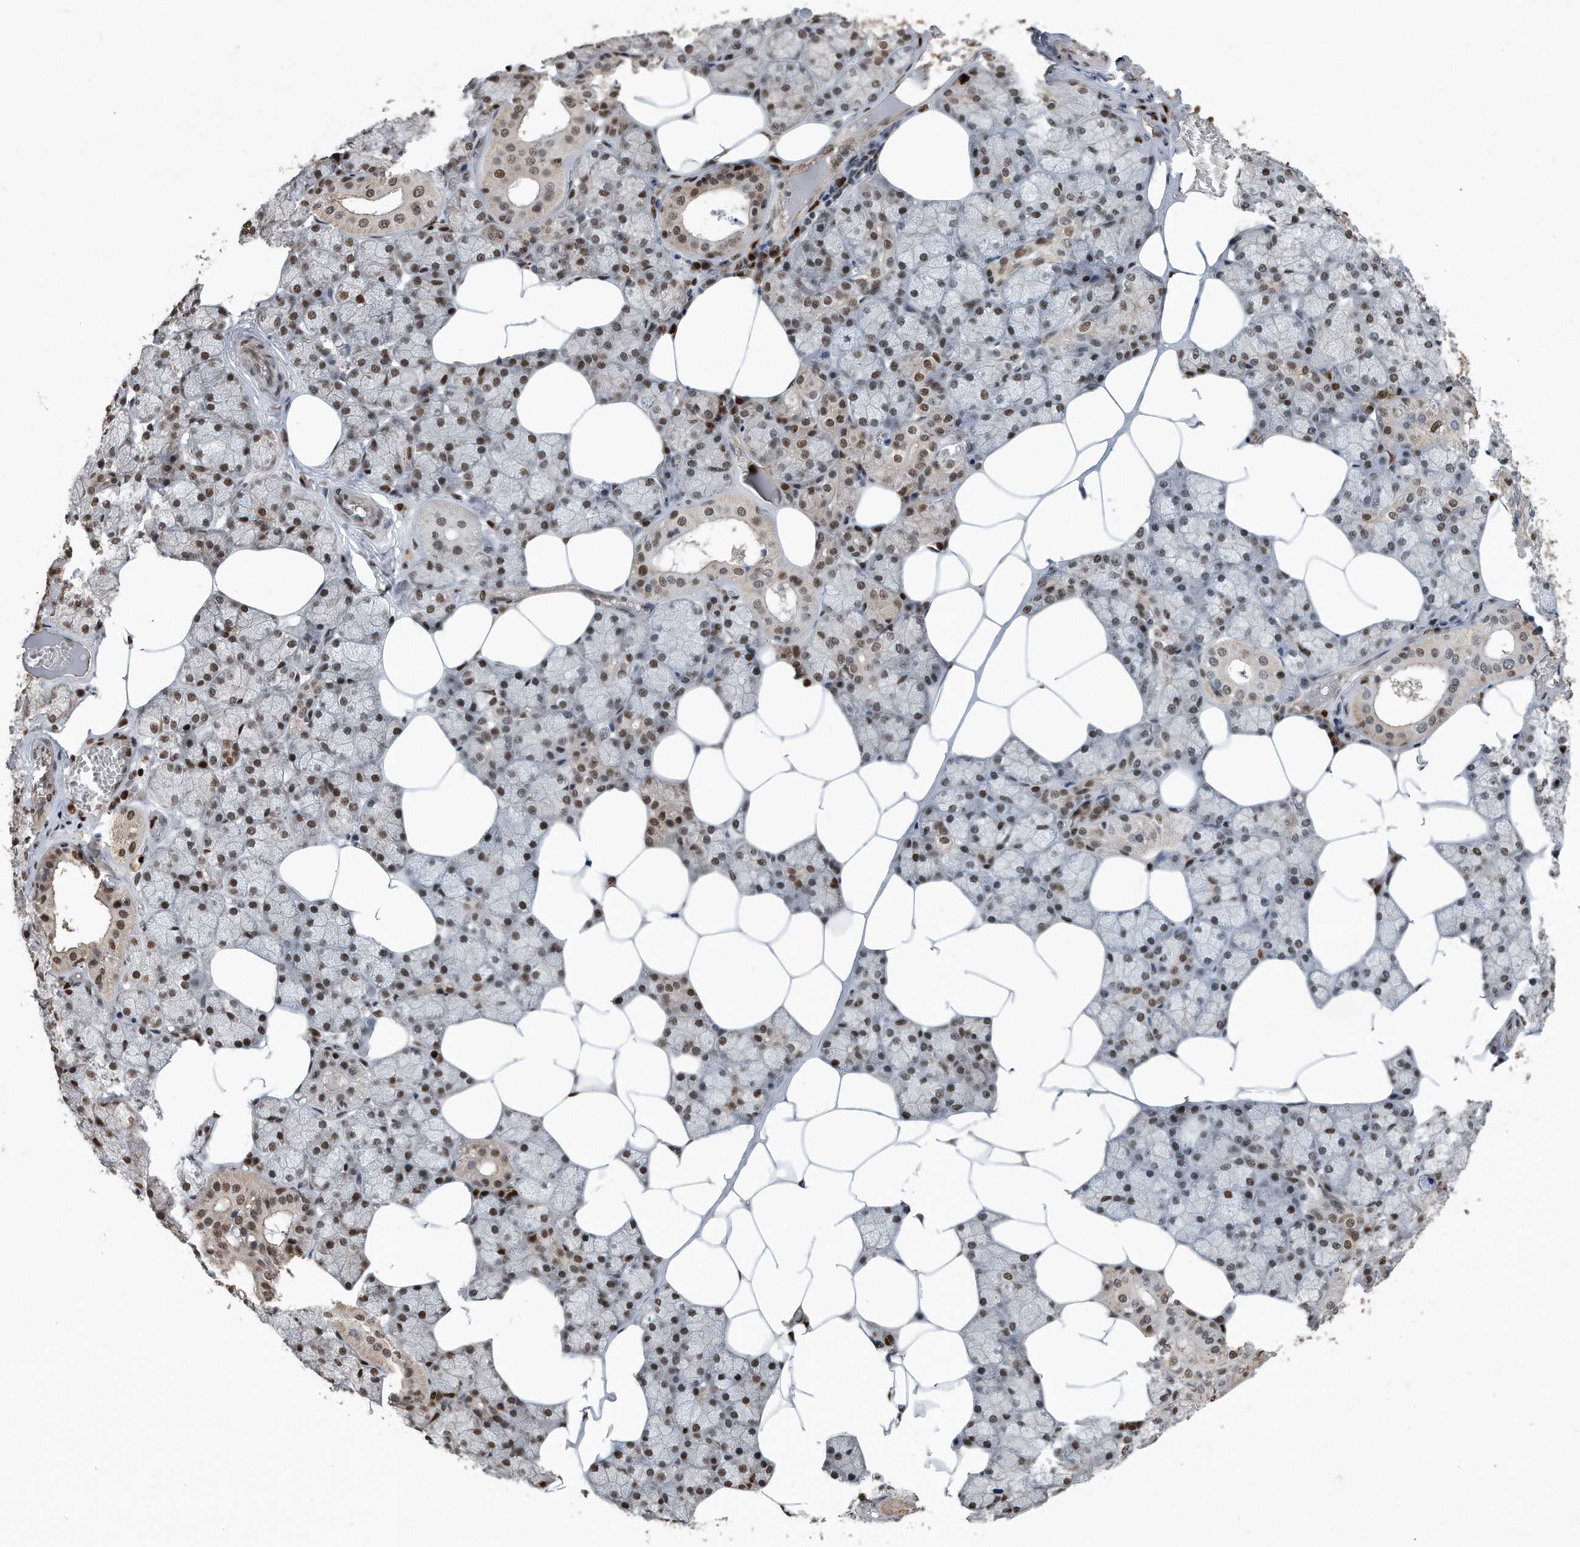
{"staining": {"intensity": "moderate", "quantity": "<25%", "location": "nuclear"}, "tissue": "salivary gland", "cell_type": "Glandular cells", "image_type": "normal", "snomed": [{"axis": "morphology", "description": "Normal tissue, NOS"}, {"axis": "topography", "description": "Salivary gland"}], "caption": "The image shows immunohistochemical staining of benign salivary gland. There is moderate nuclear staining is seen in approximately <25% of glandular cells.", "gene": "PCNA", "patient": {"sex": "male", "age": 62}}